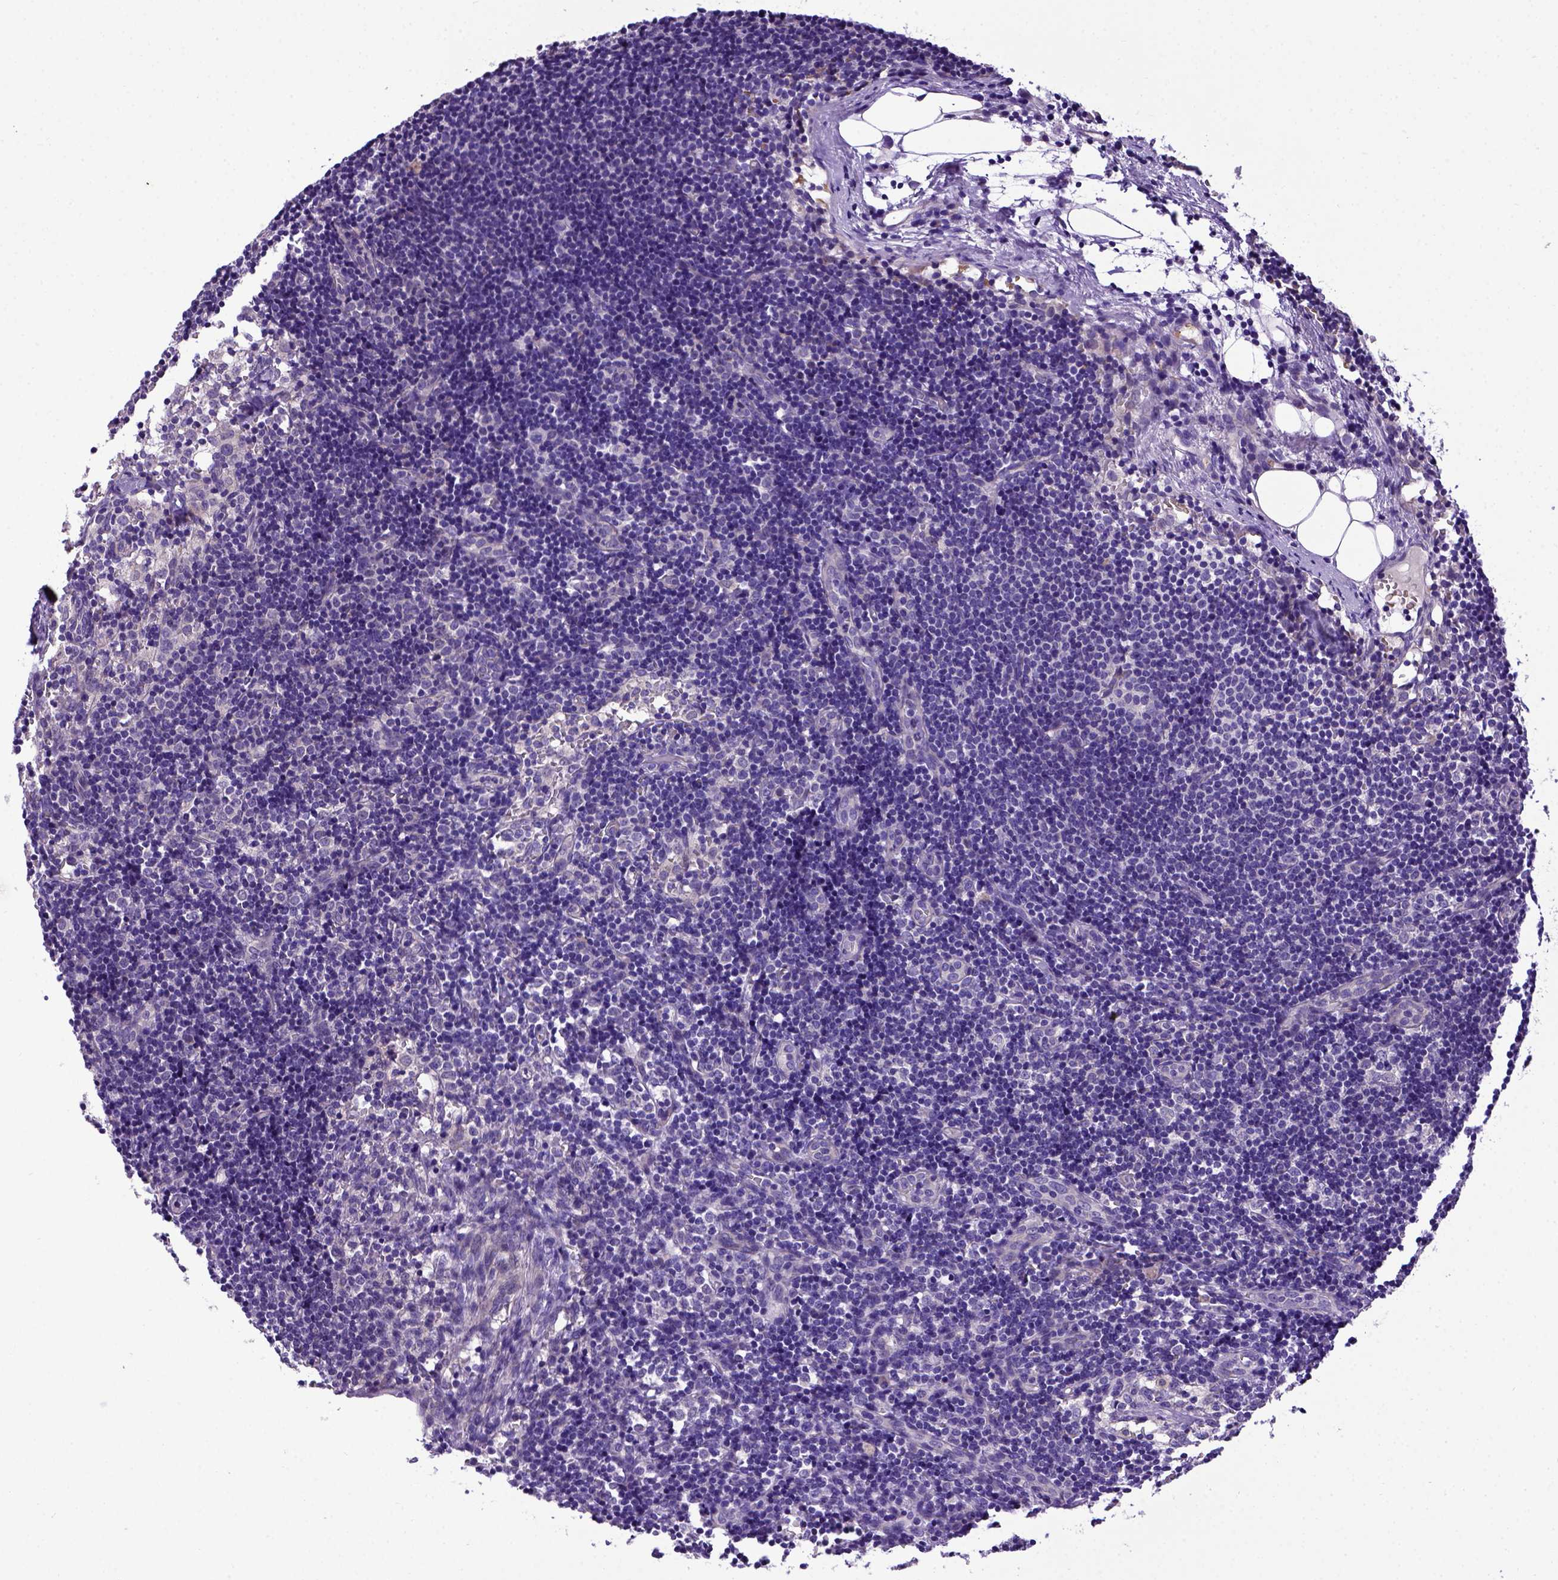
{"staining": {"intensity": "negative", "quantity": "none", "location": "none"}, "tissue": "lymph node", "cell_type": "Germinal center cells", "image_type": "normal", "snomed": [{"axis": "morphology", "description": "Normal tissue, NOS"}, {"axis": "topography", "description": "Lymph node"}], "caption": "A high-resolution photomicrograph shows immunohistochemistry staining of benign lymph node, which displays no significant positivity in germinal center cells.", "gene": "ADAM12", "patient": {"sex": "female", "age": 41}}